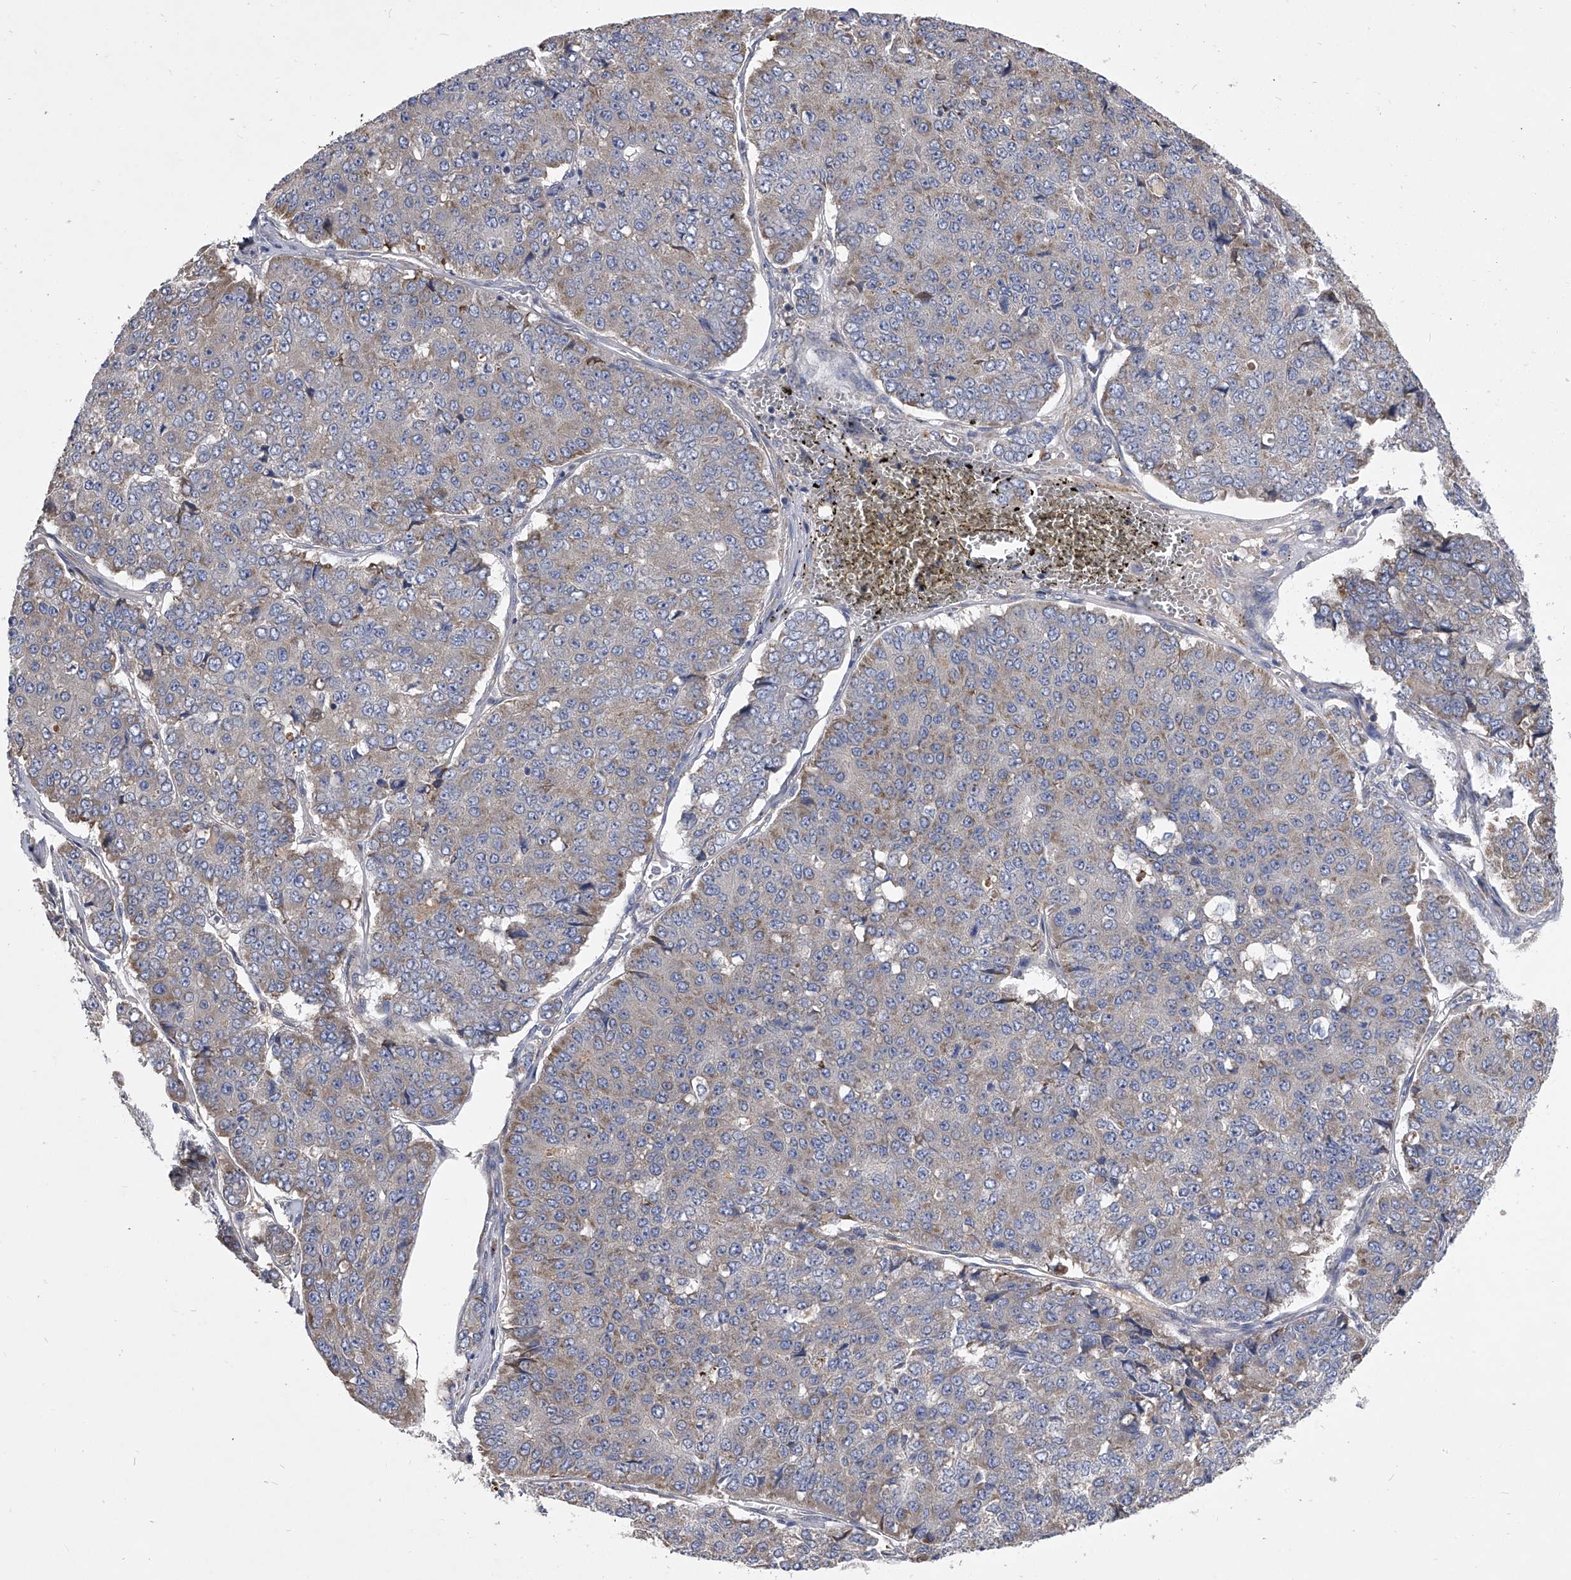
{"staining": {"intensity": "weak", "quantity": "<25%", "location": "cytoplasmic/membranous"}, "tissue": "pancreatic cancer", "cell_type": "Tumor cells", "image_type": "cancer", "snomed": [{"axis": "morphology", "description": "Adenocarcinoma, NOS"}, {"axis": "topography", "description": "Pancreas"}], "caption": "High magnification brightfield microscopy of pancreatic cancer stained with DAB (brown) and counterstained with hematoxylin (blue): tumor cells show no significant positivity.", "gene": "CCR4", "patient": {"sex": "male", "age": 50}}